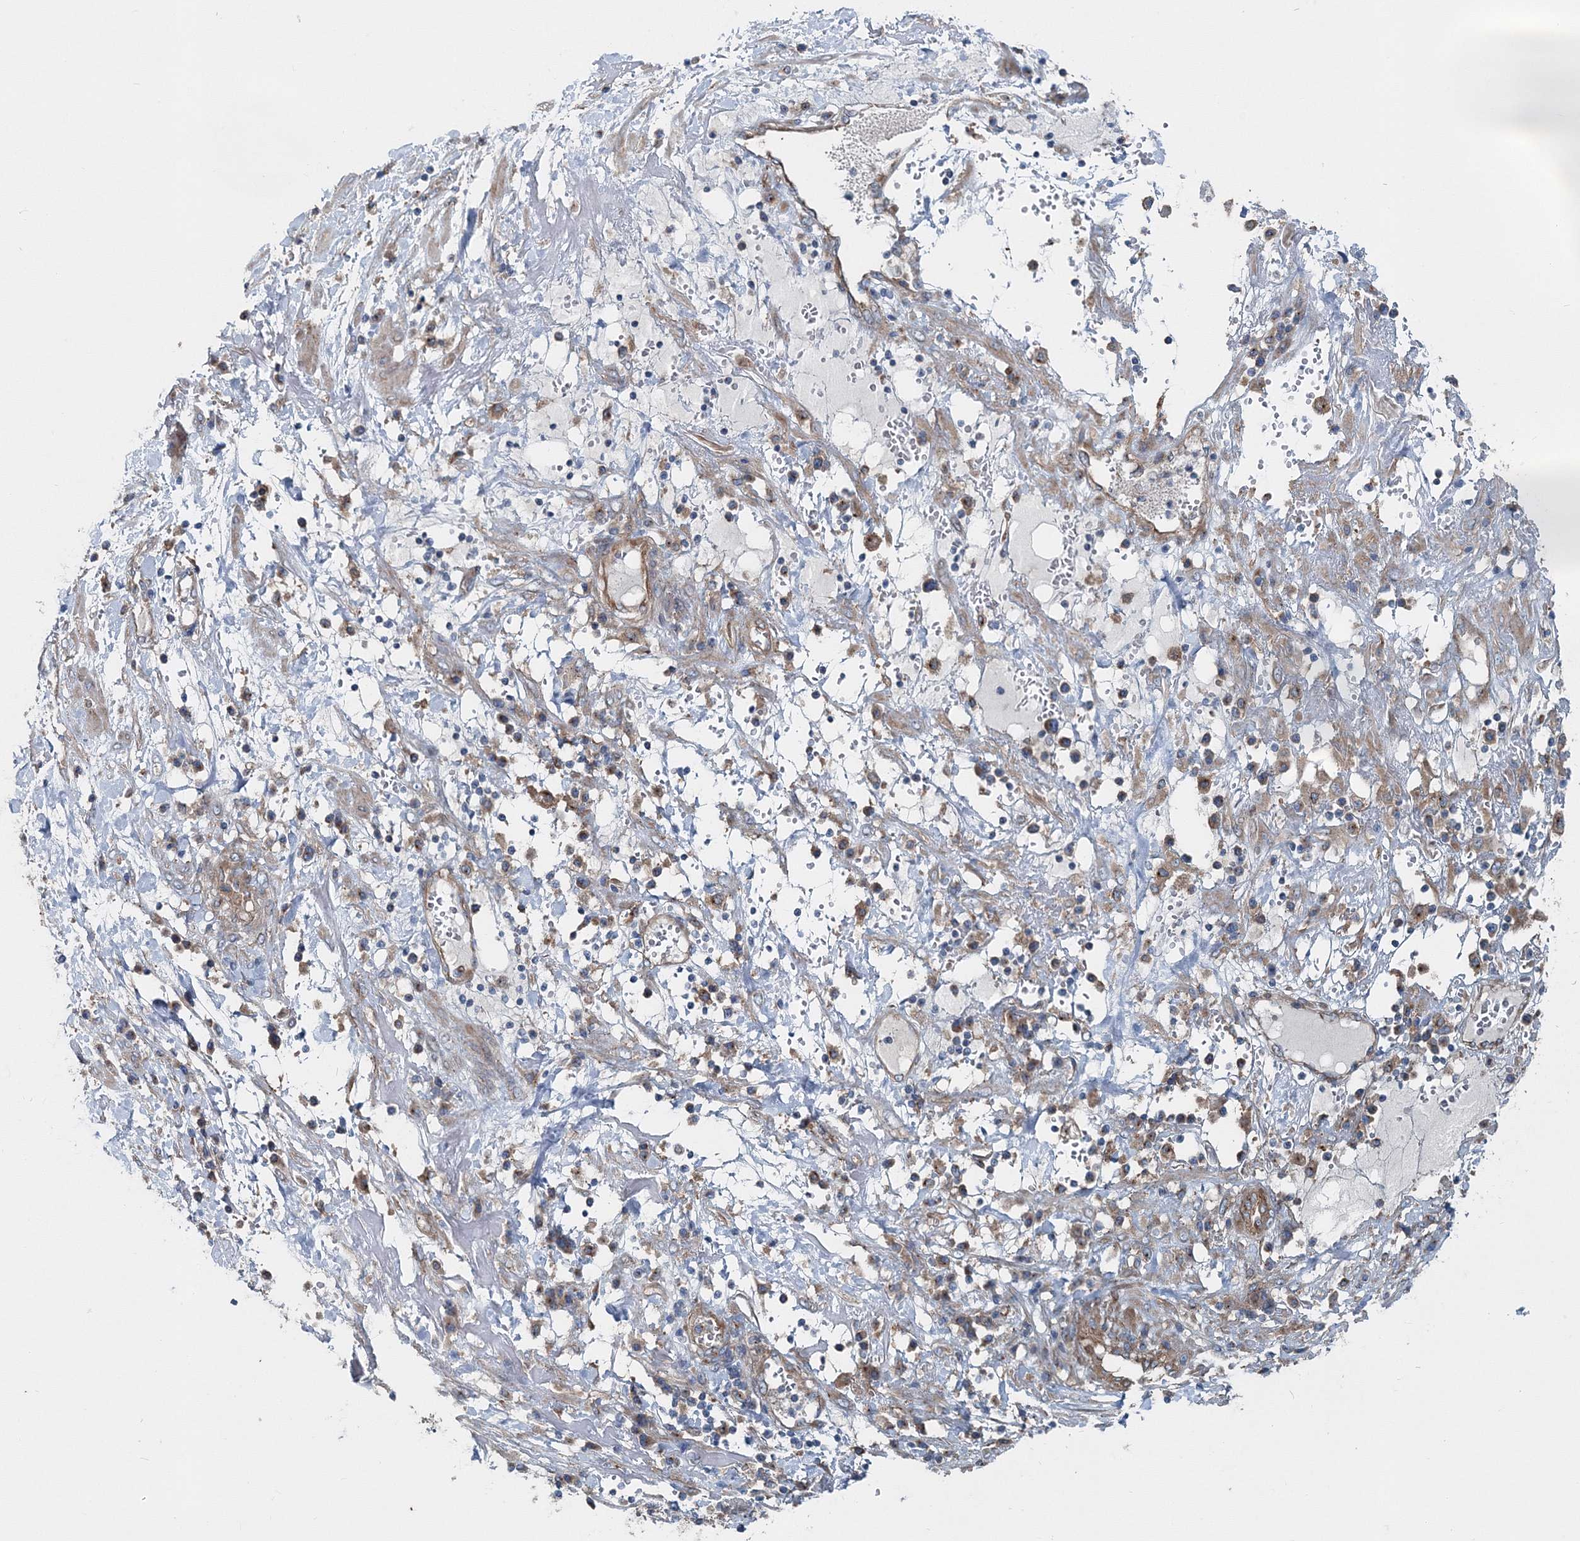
{"staining": {"intensity": "moderate", "quantity": "25%-75%", "location": "cytoplasmic/membranous"}, "tissue": "endometrial cancer", "cell_type": "Tumor cells", "image_type": "cancer", "snomed": [{"axis": "morphology", "description": "Adenocarcinoma, NOS"}, {"axis": "topography", "description": "Endometrium"}], "caption": "Immunohistochemical staining of endometrial cancer exhibits medium levels of moderate cytoplasmic/membranous expression in about 25%-75% of tumor cells.", "gene": "MPHOSPH9", "patient": {"sex": "female", "age": 49}}